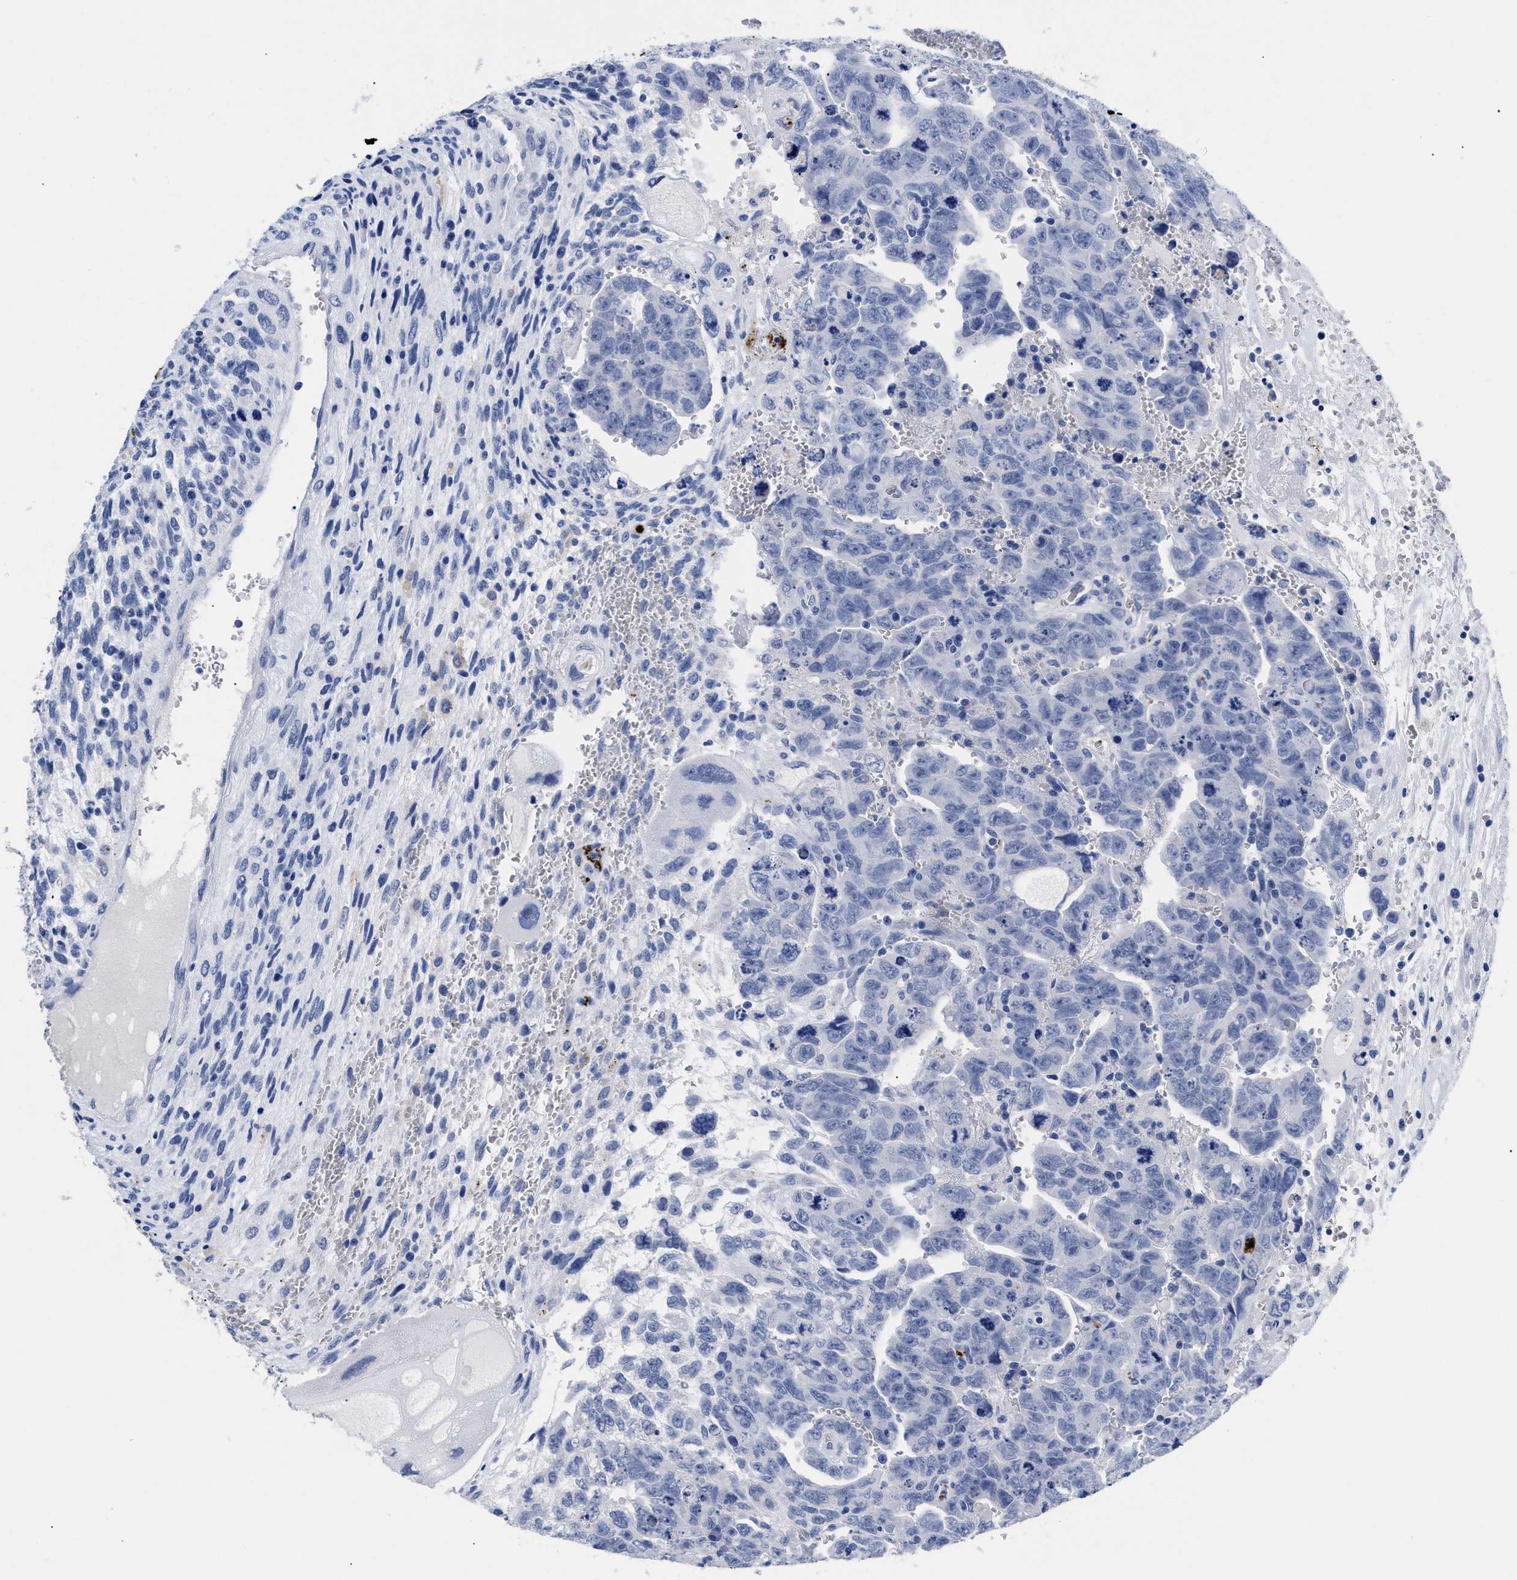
{"staining": {"intensity": "negative", "quantity": "none", "location": "none"}, "tissue": "testis cancer", "cell_type": "Tumor cells", "image_type": "cancer", "snomed": [{"axis": "morphology", "description": "Carcinoma, Embryonal, NOS"}, {"axis": "topography", "description": "Testis"}], "caption": "The image shows no significant expression in tumor cells of testis cancer (embryonal carcinoma). The staining was performed using DAB to visualize the protein expression in brown, while the nuclei were stained in blue with hematoxylin (Magnification: 20x).", "gene": "TREML1", "patient": {"sex": "male", "age": 28}}